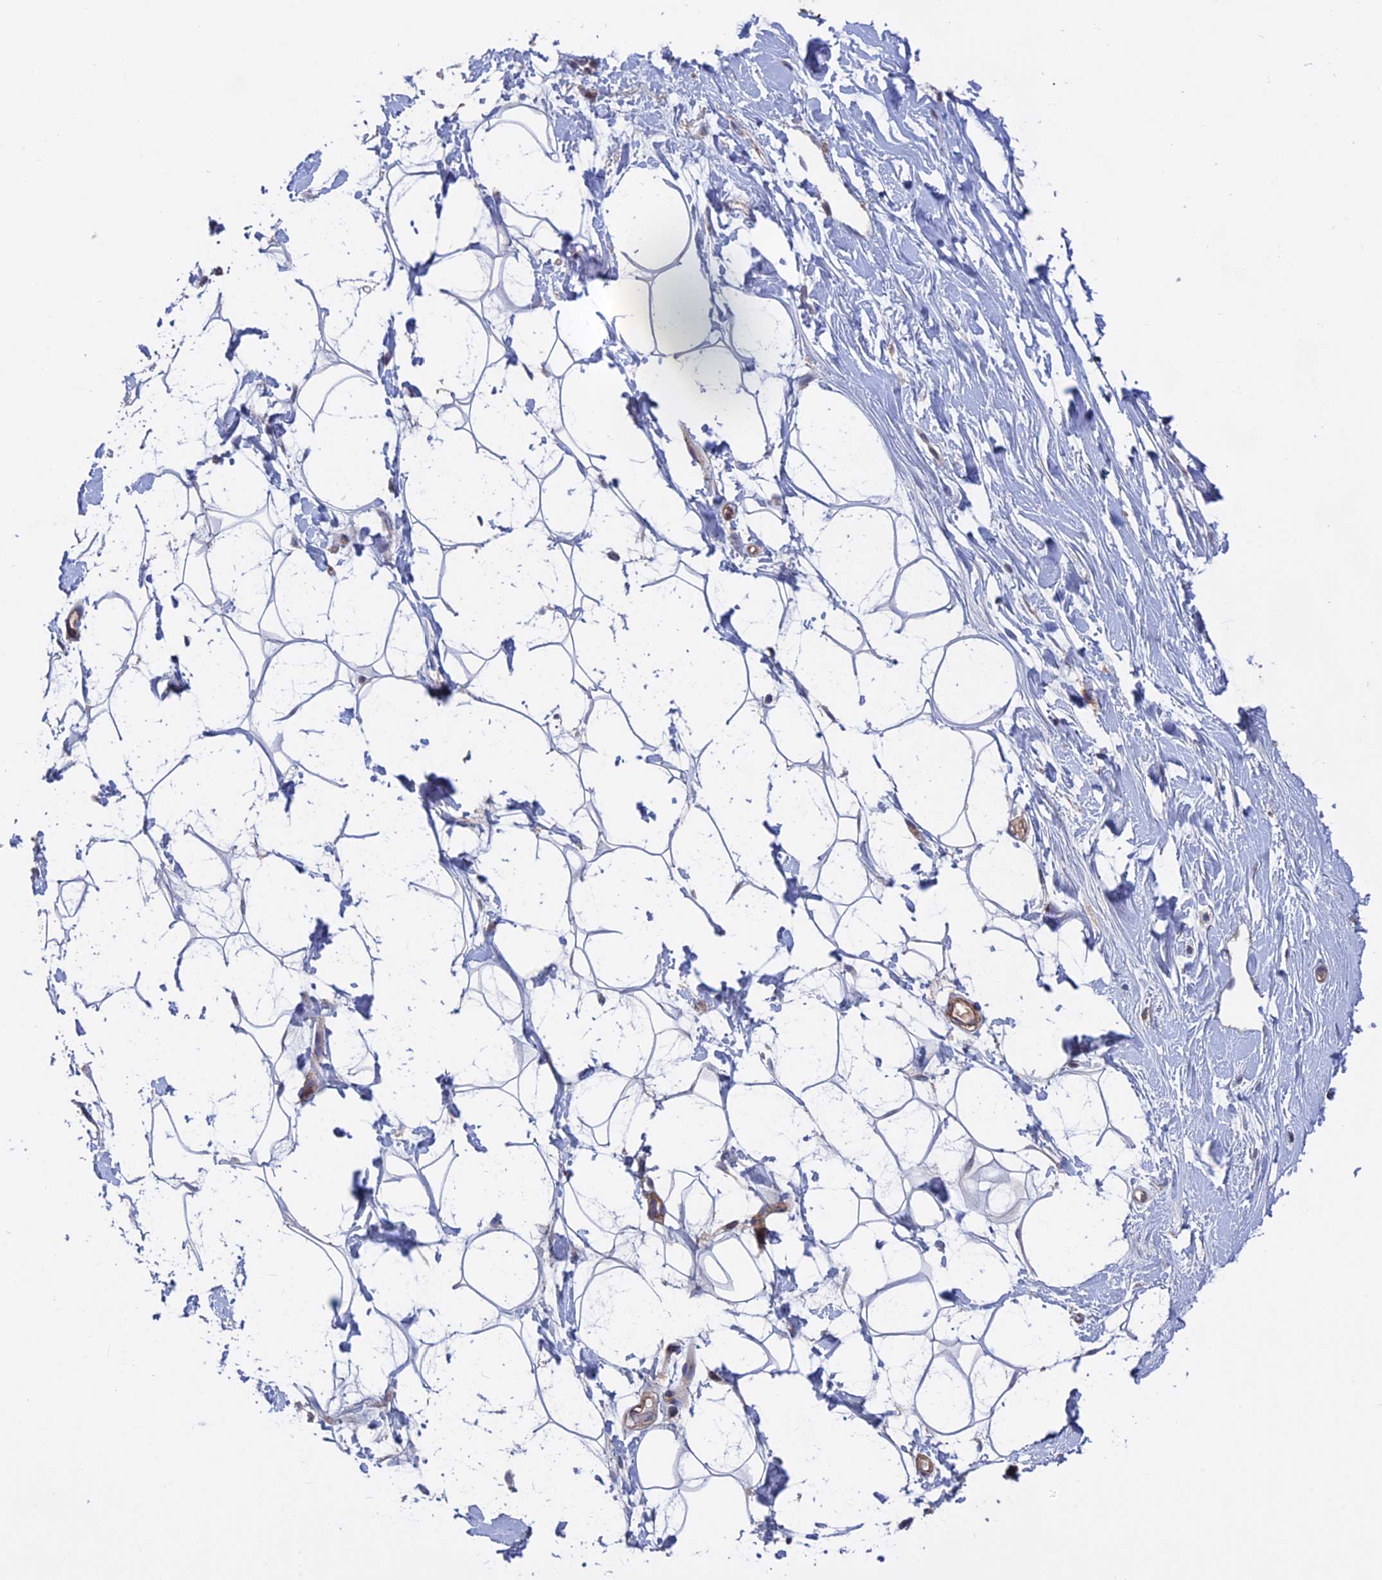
{"staining": {"intensity": "negative", "quantity": "none", "location": "none"}, "tissue": "adipose tissue", "cell_type": "Adipocytes", "image_type": "normal", "snomed": [{"axis": "morphology", "description": "Normal tissue, NOS"}, {"axis": "topography", "description": "Breast"}], "caption": "The image displays no staining of adipocytes in normal adipose tissue. (Stains: DAB (3,3'-diaminobenzidine) IHC with hematoxylin counter stain, Microscopy: brightfield microscopy at high magnification).", "gene": "LYPD5", "patient": {"sex": "female", "age": 26}}